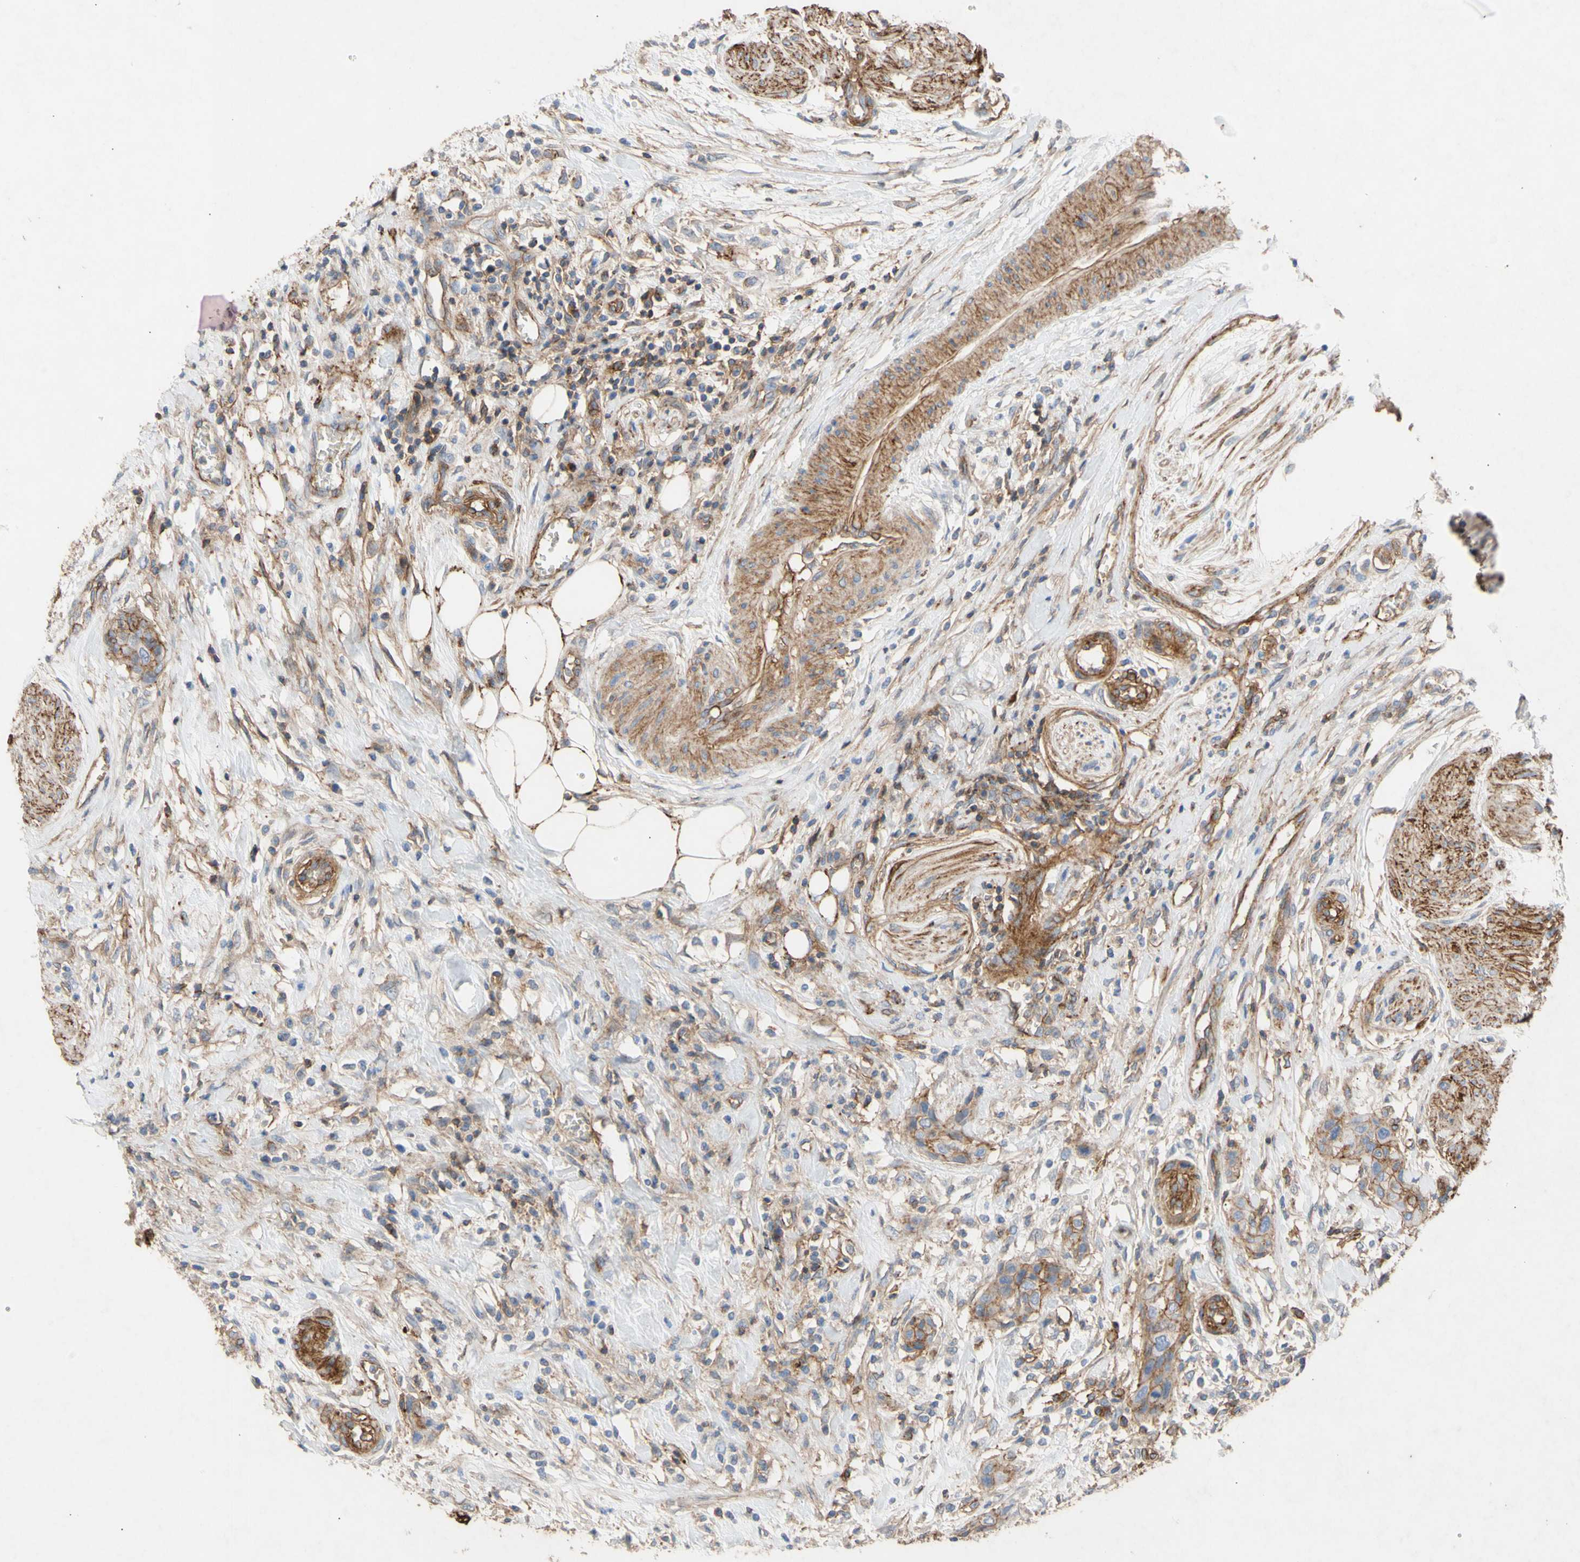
{"staining": {"intensity": "strong", "quantity": ">75%", "location": "cytoplasmic/membranous"}, "tissue": "urothelial cancer", "cell_type": "Tumor cells", "image_type": "cancer", "snomed": [{"axis": "morphology", "description": "Urothelial carcinoma, High grade"}, {"axis": "topography", "description": "Urinary bladder"}], "caption": "Protein staining of urothelial cancer tissue demonstrates strong cytoplasmic/membranous expression in about >75% of tumor cells.", "gene": "ATP2A3", "patient": {"sex": "male", "age": 35}}